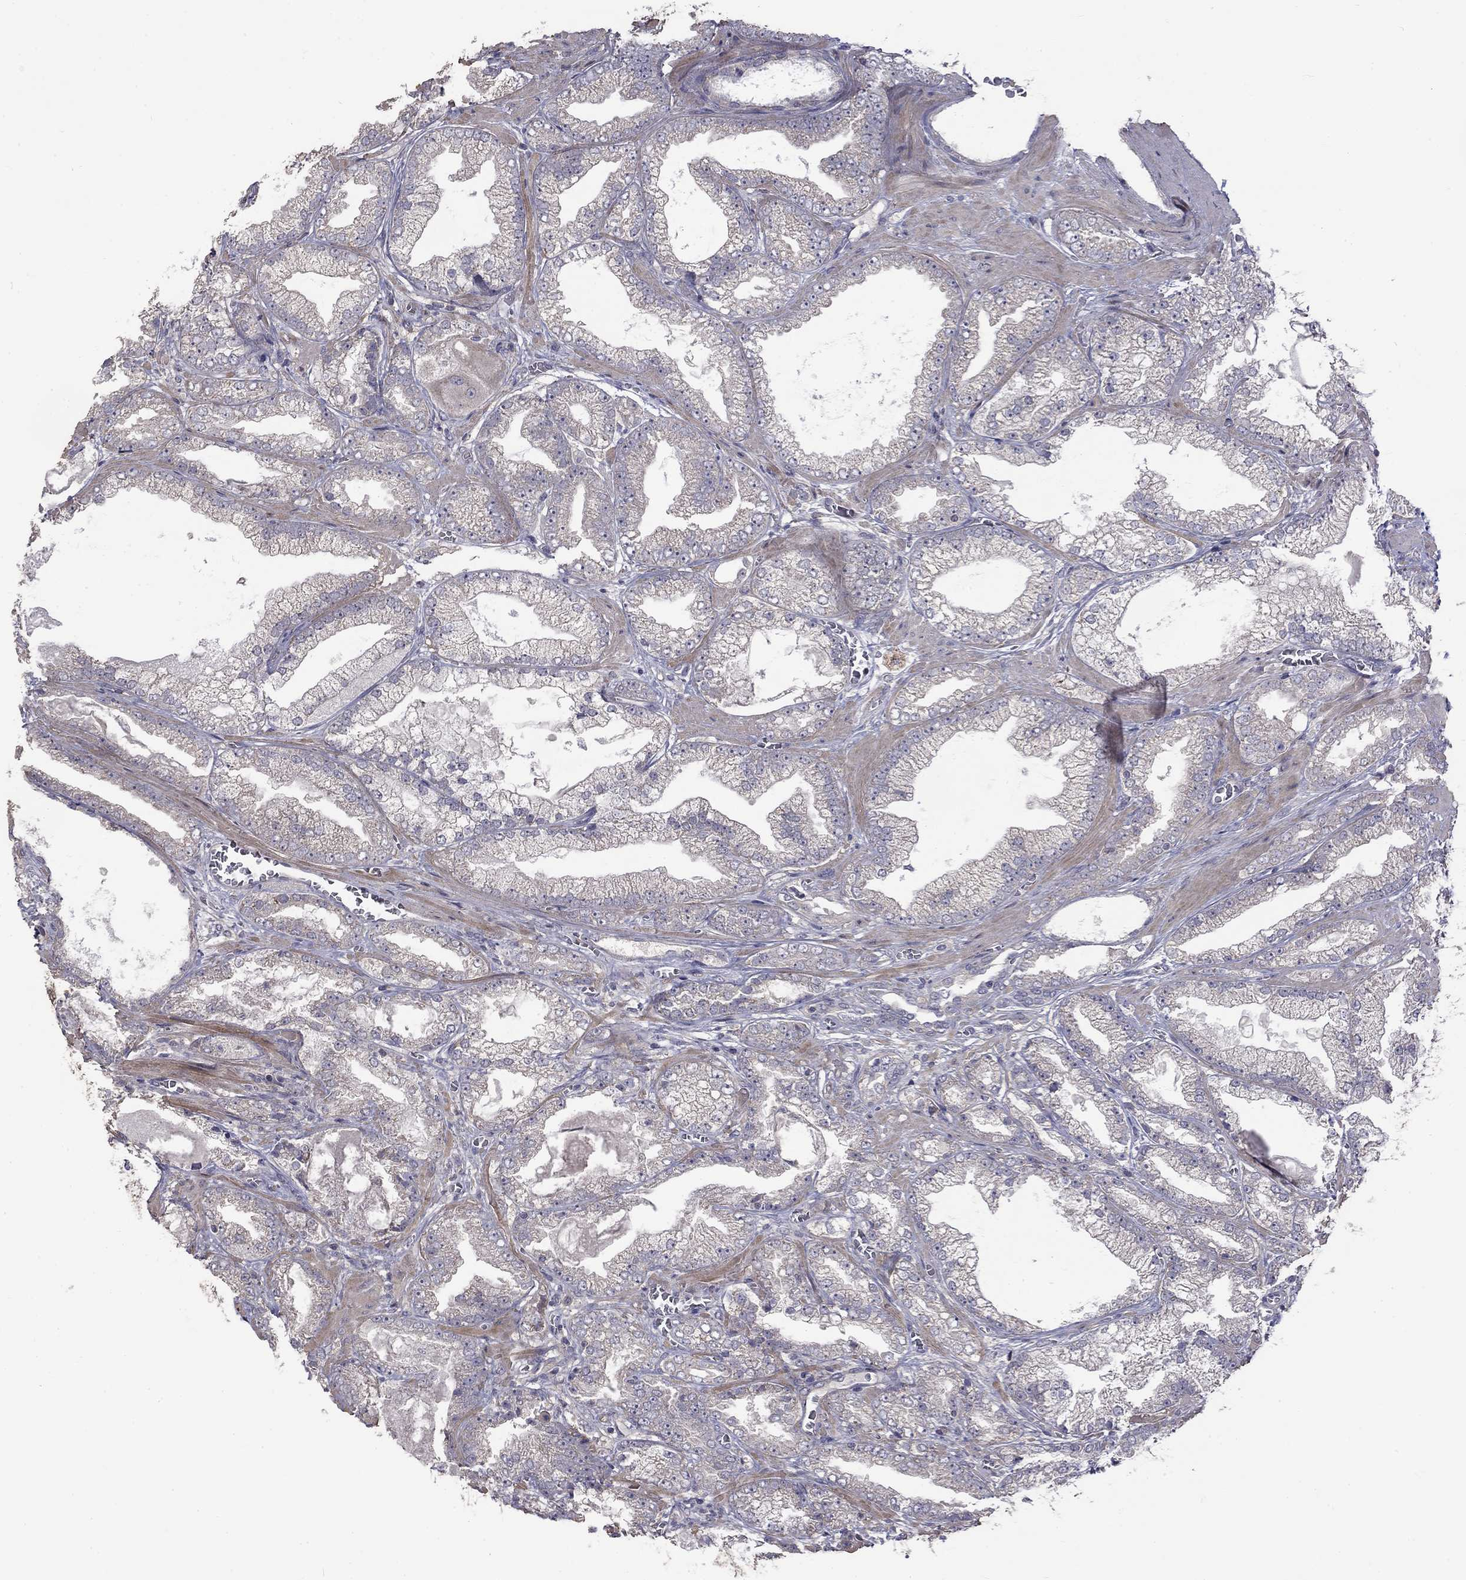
{"staining": {"intensity": "negative", "quantity": "none", "location": "none"}, "tissue": "prostate cancer", "cell_type": "Tumor cells", "image_type": "cancer", "snomed": [{"axis": "morphology", "description": "Adenocarcinoma, Low grade"}, {"axis": "topography", "description": "Prostate"}], "caption": "Tumor cells are negative for protein expression in human adenocarcinoma (low-grade) (prostate).", "gene": "SLC39A14", "patient": {"sex": "male", "age": 57}}